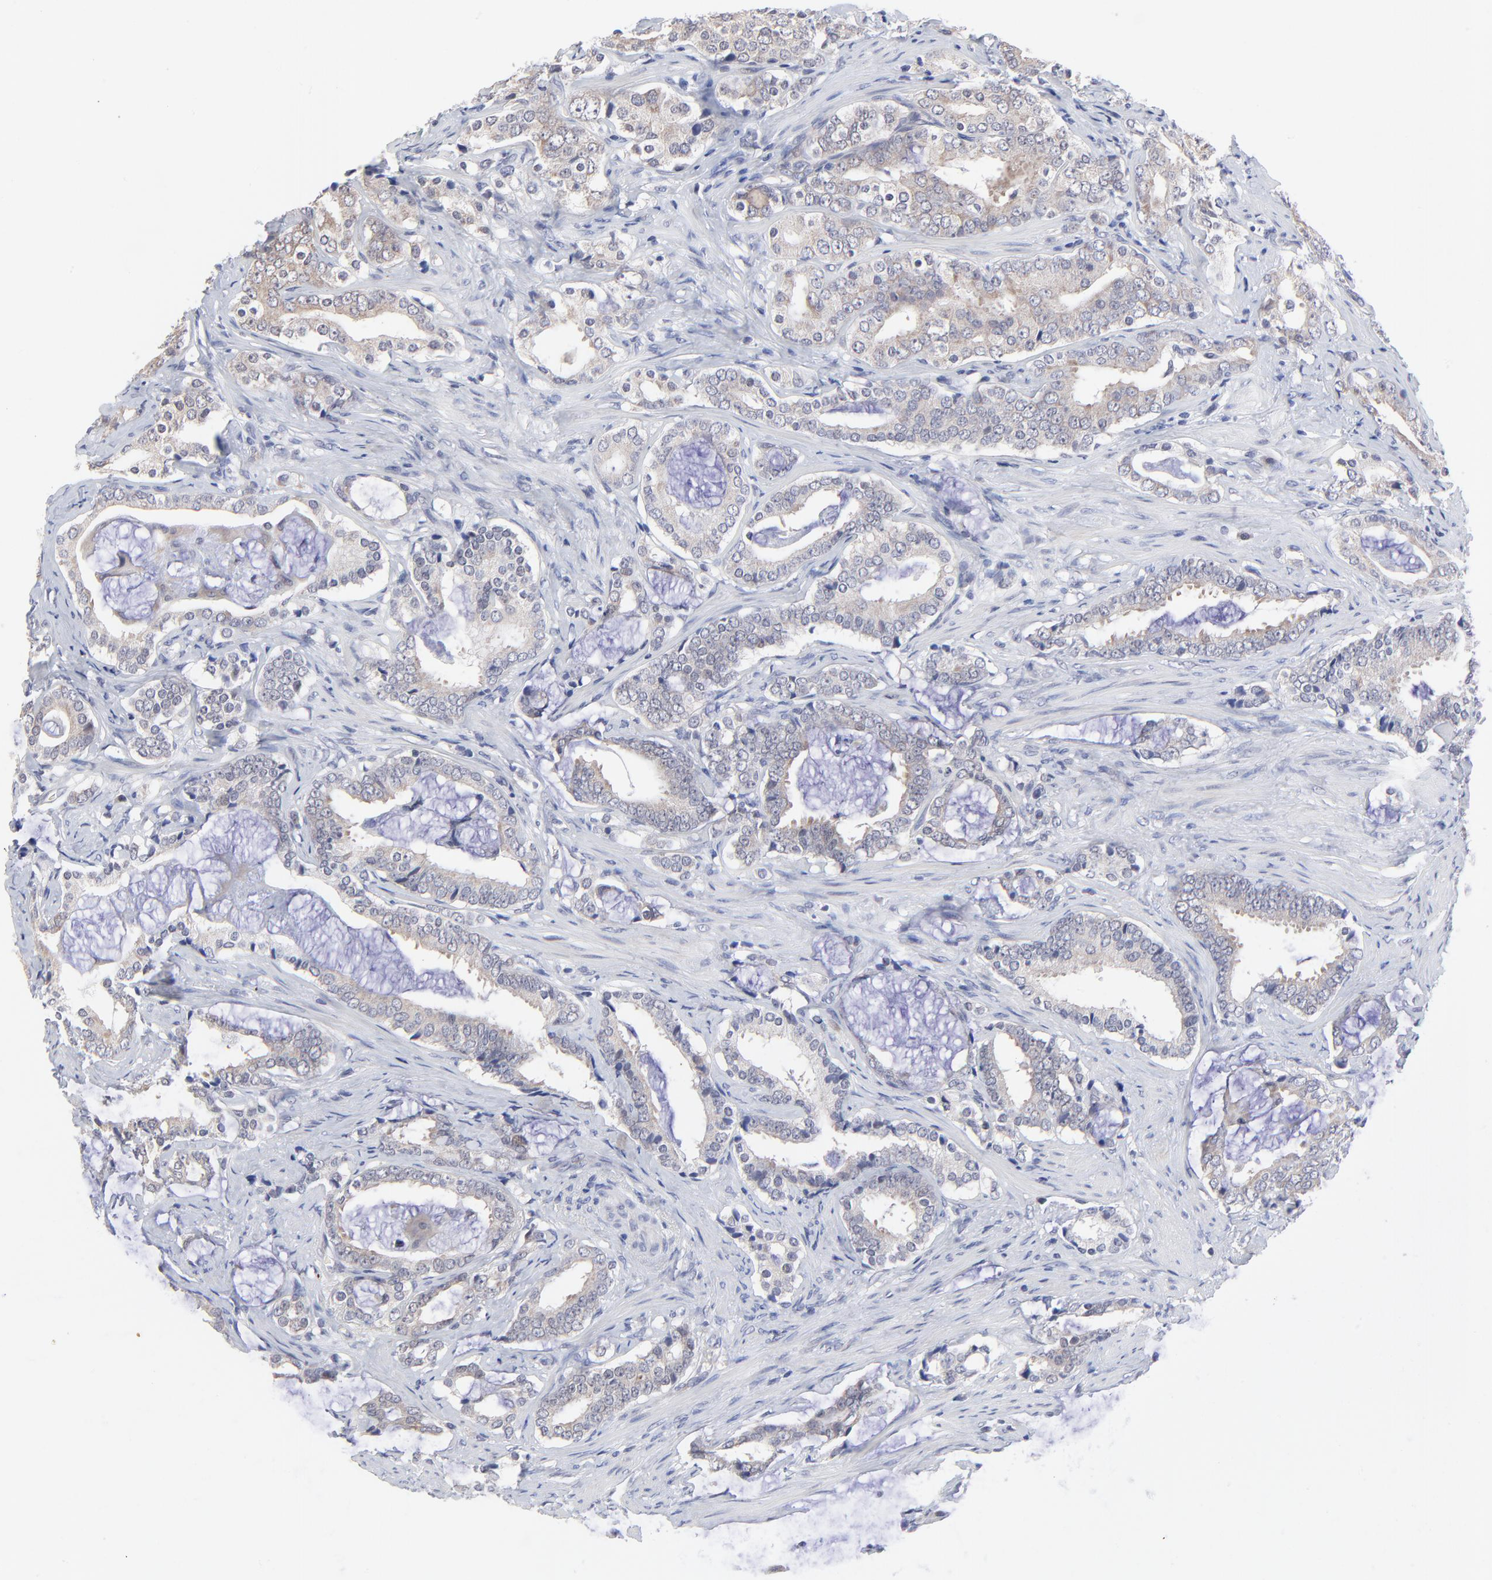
{"staining": {"intensity": "weak", "quantity": ">75%", "location": "cytoplasmic/membranous"}, "tissue": "prostate cancer", "cell_type": "Tumor cells", "image_type": "cancer", "snomed": [{"axis": "morphology", "description": "Adenocarcinoma, Low grade"}, {"axis": "topography", "description": "Prostate"}], "caption": "IHC image of neoplastic tissue: prostate cancer stained using immunohistochemistry (IHC) reveals low levels of weak protein expression localized specifically in the cytoplasmic/membranous of tumor cells, appearing as a cytoplasmic/membranous brown color.", "gene": "FBXO8", "patient": {"sex": "male", "age": 59}}